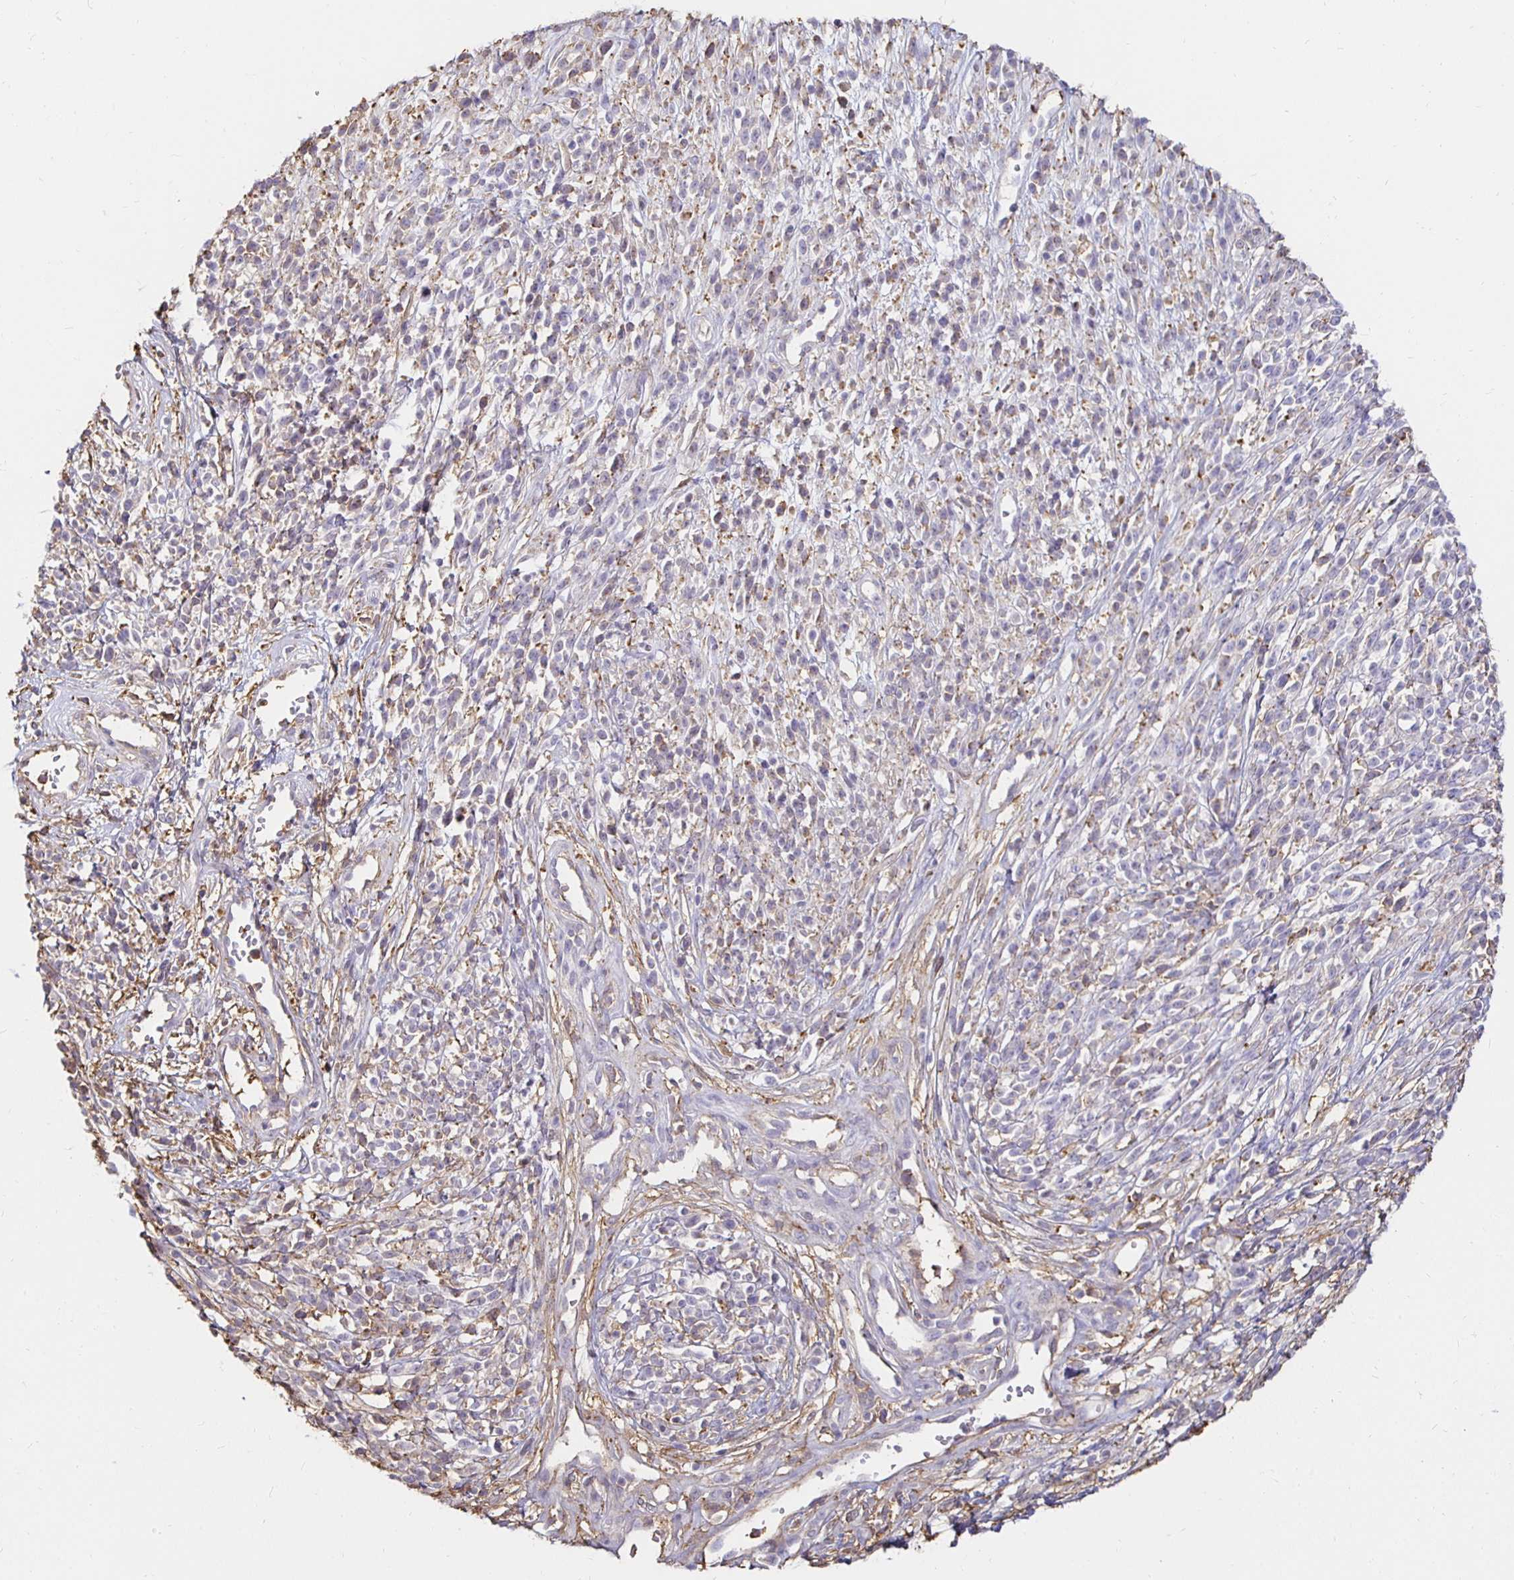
{"staining": {"intensity": "negative", "quantity": "none", "location": "none"}, "tissue": "melanoma", "cell_type": "Tumor cells", "image_type": "cancer", "snomed": [{"axis": "morphology", "description": "Malignant melanoma, NOS"}, {"axis": "topography", "description": "Skin"}, {"axis": "topography", "description": "Skin of trunk"}], "caption": "Immunohistochemistry image of human melanoma stained for a protein (brown), which exhibits no staining in tumor cells. Brightfield microscopy of immunohistochemistry (IHC) stained with DAB (brown) and hematoxylin (blue), captured at high magnification.", "gene": "TAS1R3", "patient": {"sex": "male", "age": 74}}